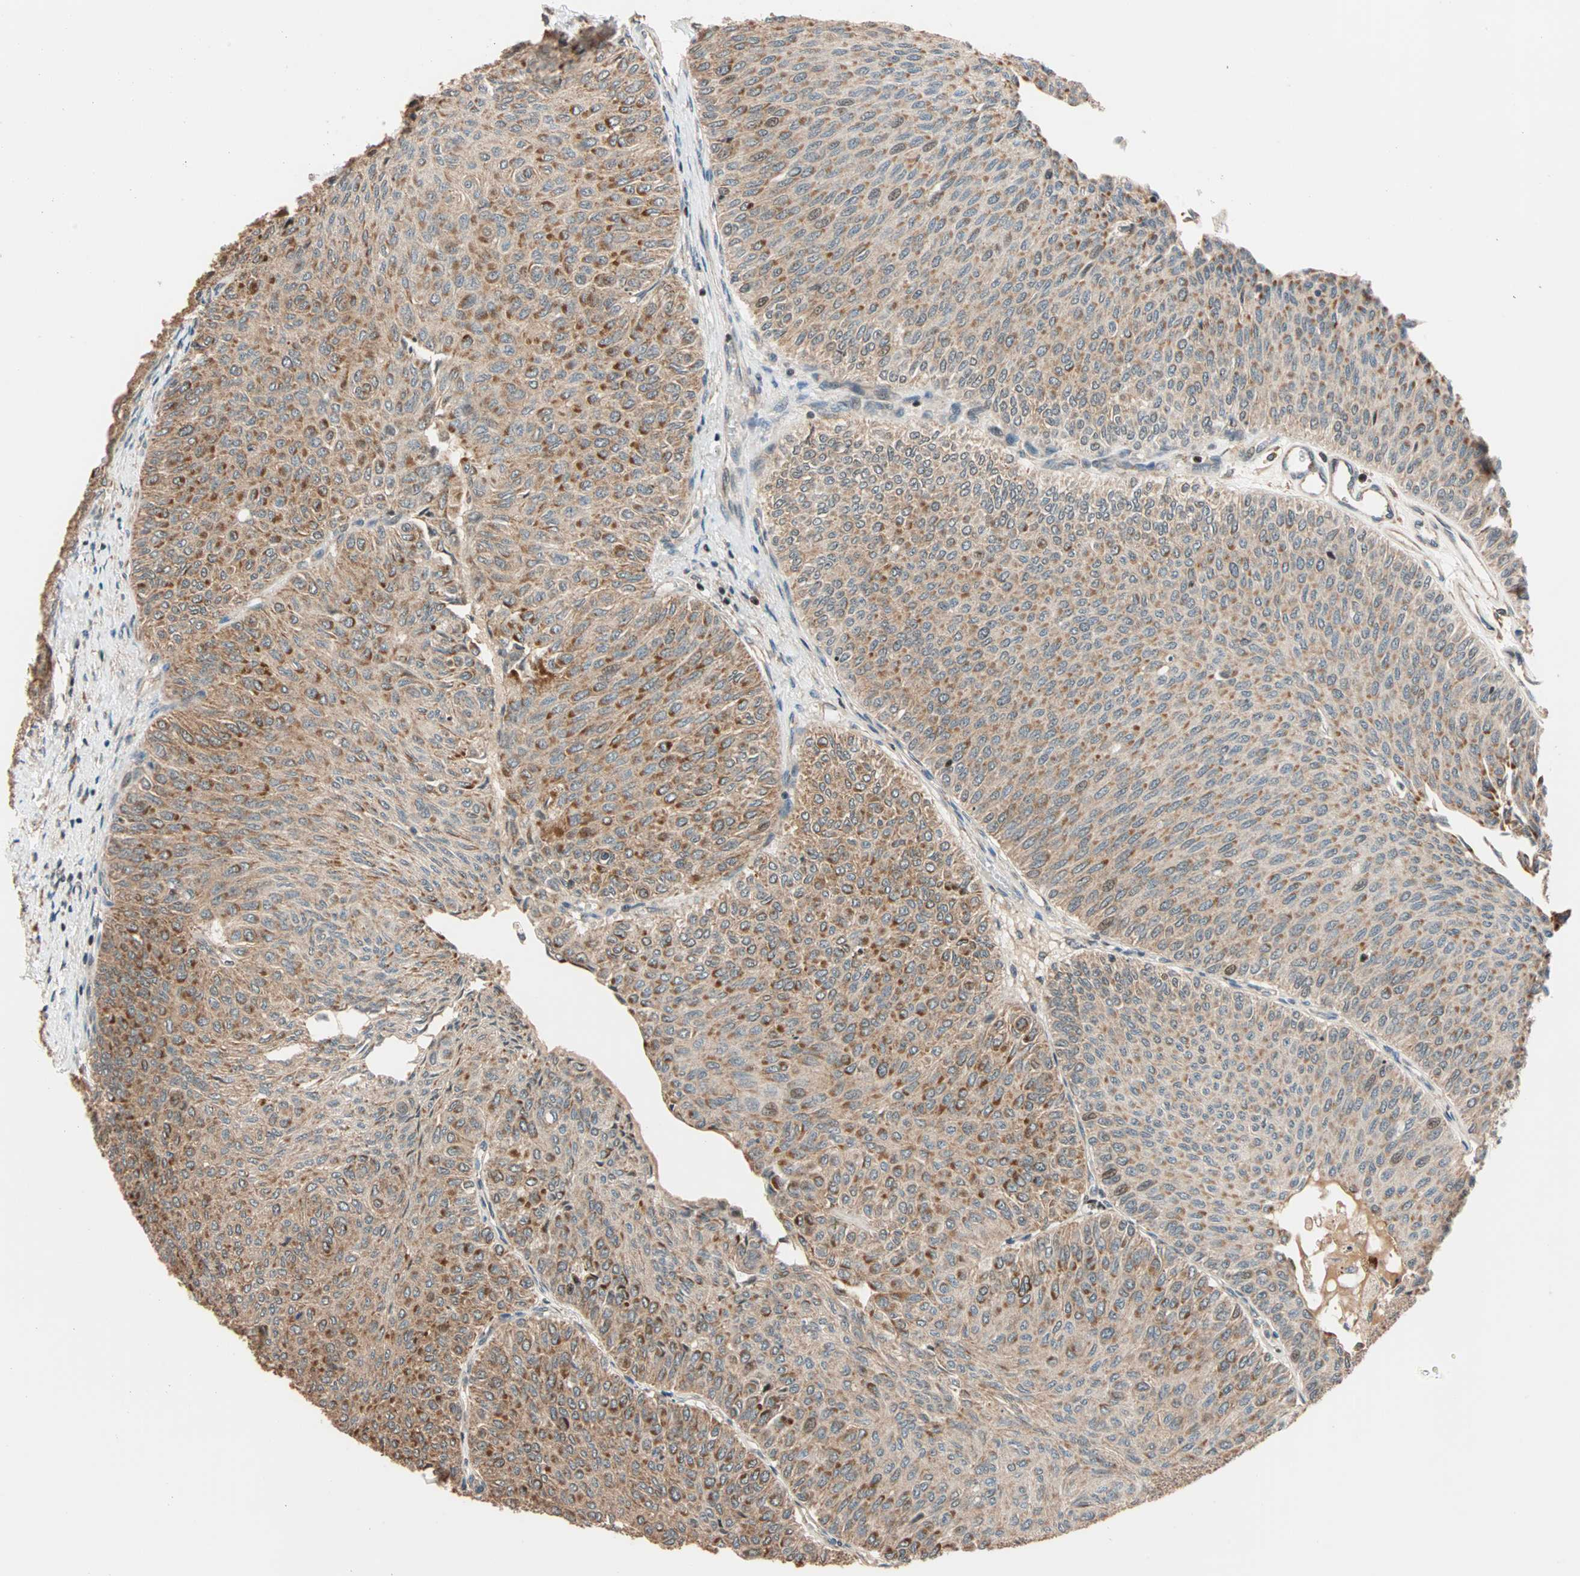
{"staining": {"intensity": "moderate", "quantity": ">75%", "location": "cytoplasmic/membranous"}, "tissue": "urothelial cancer", "cell_type": "Tumor cells", "image_type": "cancer", "snomed": [{"axis": "morphology", "description": "Urothelial carcinoma, Low grade"}, {"axis": "topography", "description": "Urinary bladder"}], "caption": "Immunohistochemical staining of urothelial cancer demonstrates medium levels of moderate cytoplasmic/membranous positivity in about >75% of tumor cells.", "gene": "HECW1", "patient": {"sex": "male", "age": 78}}